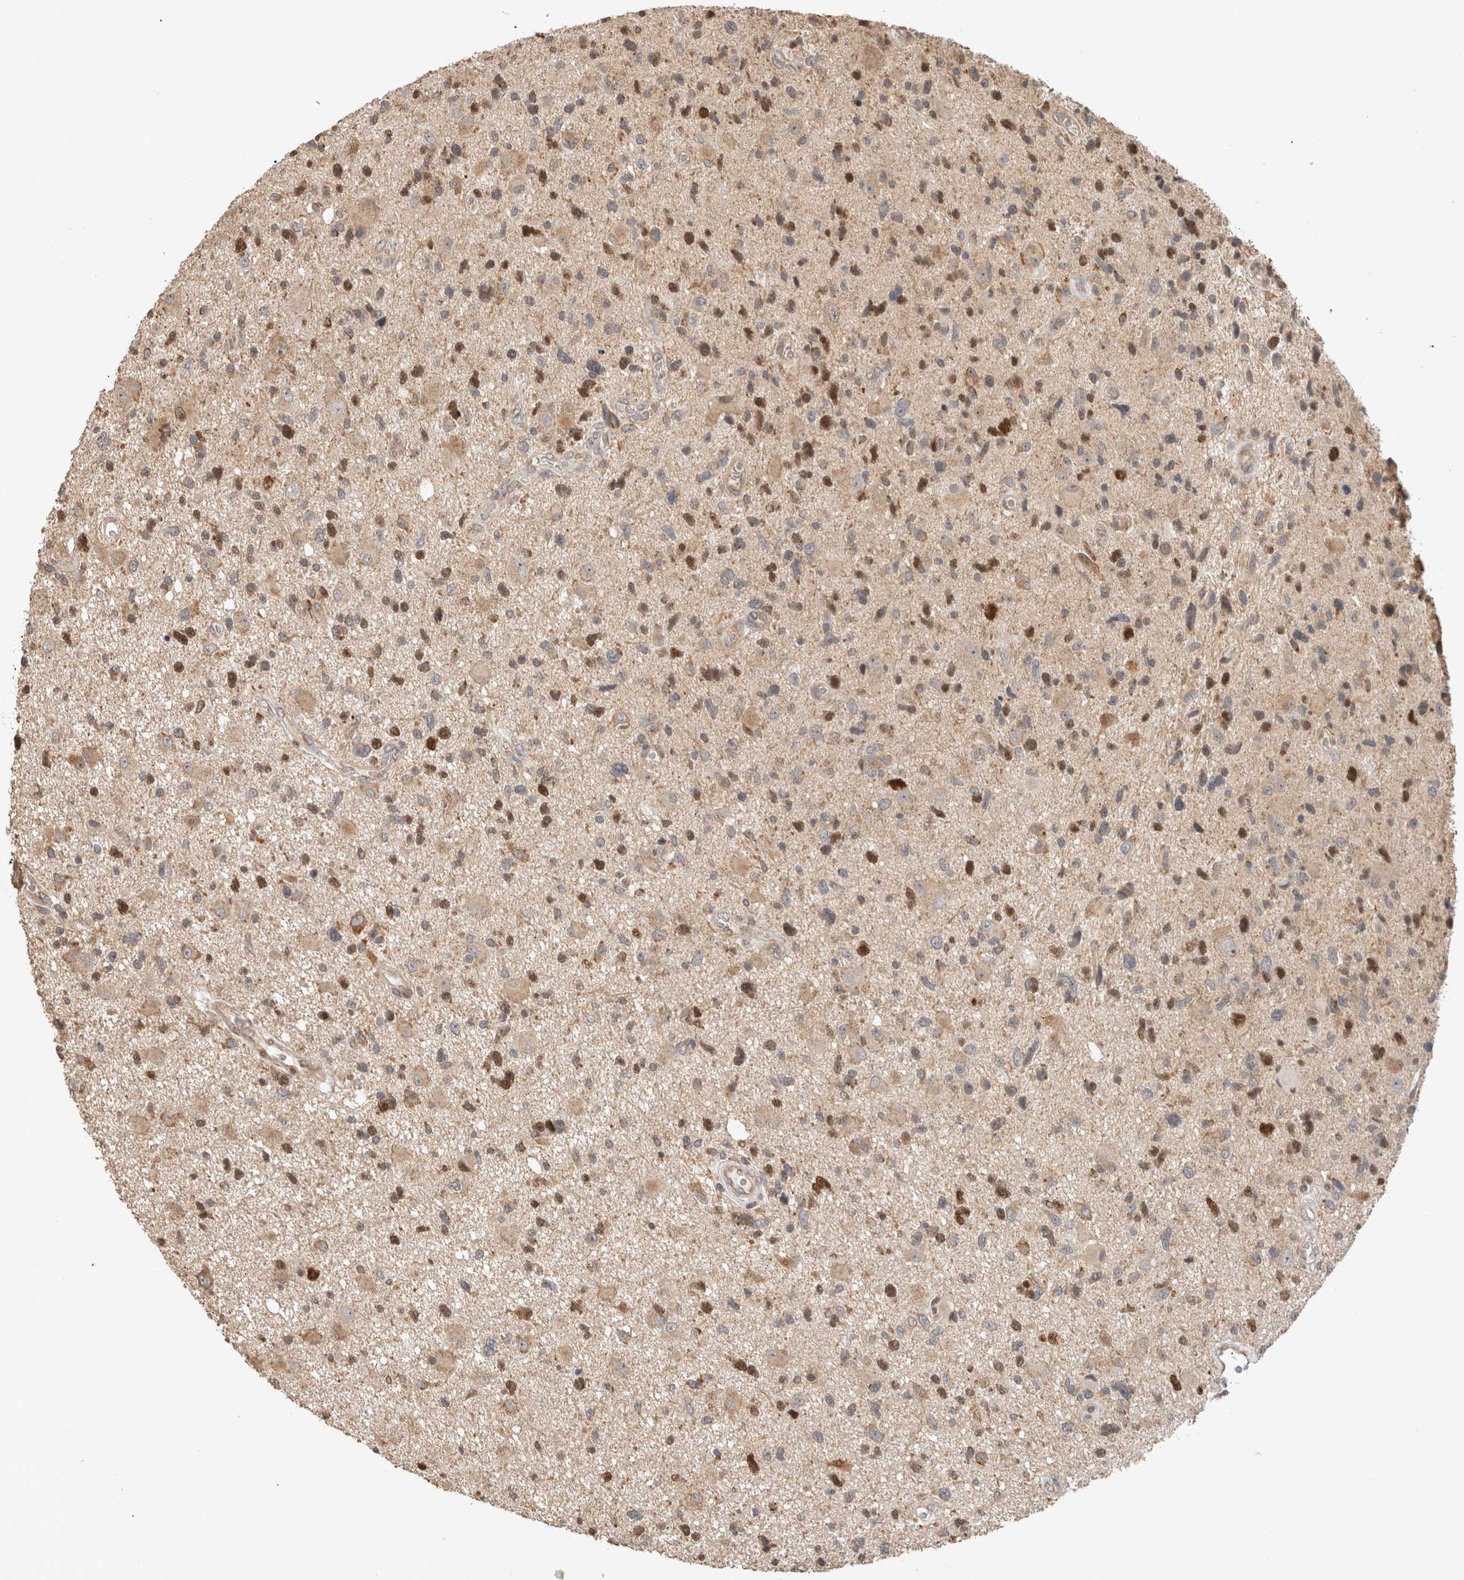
{"staining": {"intensity": "moderate", "quantity": "25%-75%", "location": "nuclear"}, "tissue": "glioma", "cell_type": "Tumor cells", "image_type": "cancer", "snomed": [{"axis": "morphology", "description": "Glioma, malignant, High grade"}, {"axis": "topography", "description": "Brain"}], "caption": "Immunohistochemistry (IHC) image of glioma stained for a protein (brown), which exhibits medium levels of moderate nuclear staining in approximately 25%-75% of tumor cells.", "gene": "GINS4", "patient": {"sex": "male", "age": 33}}